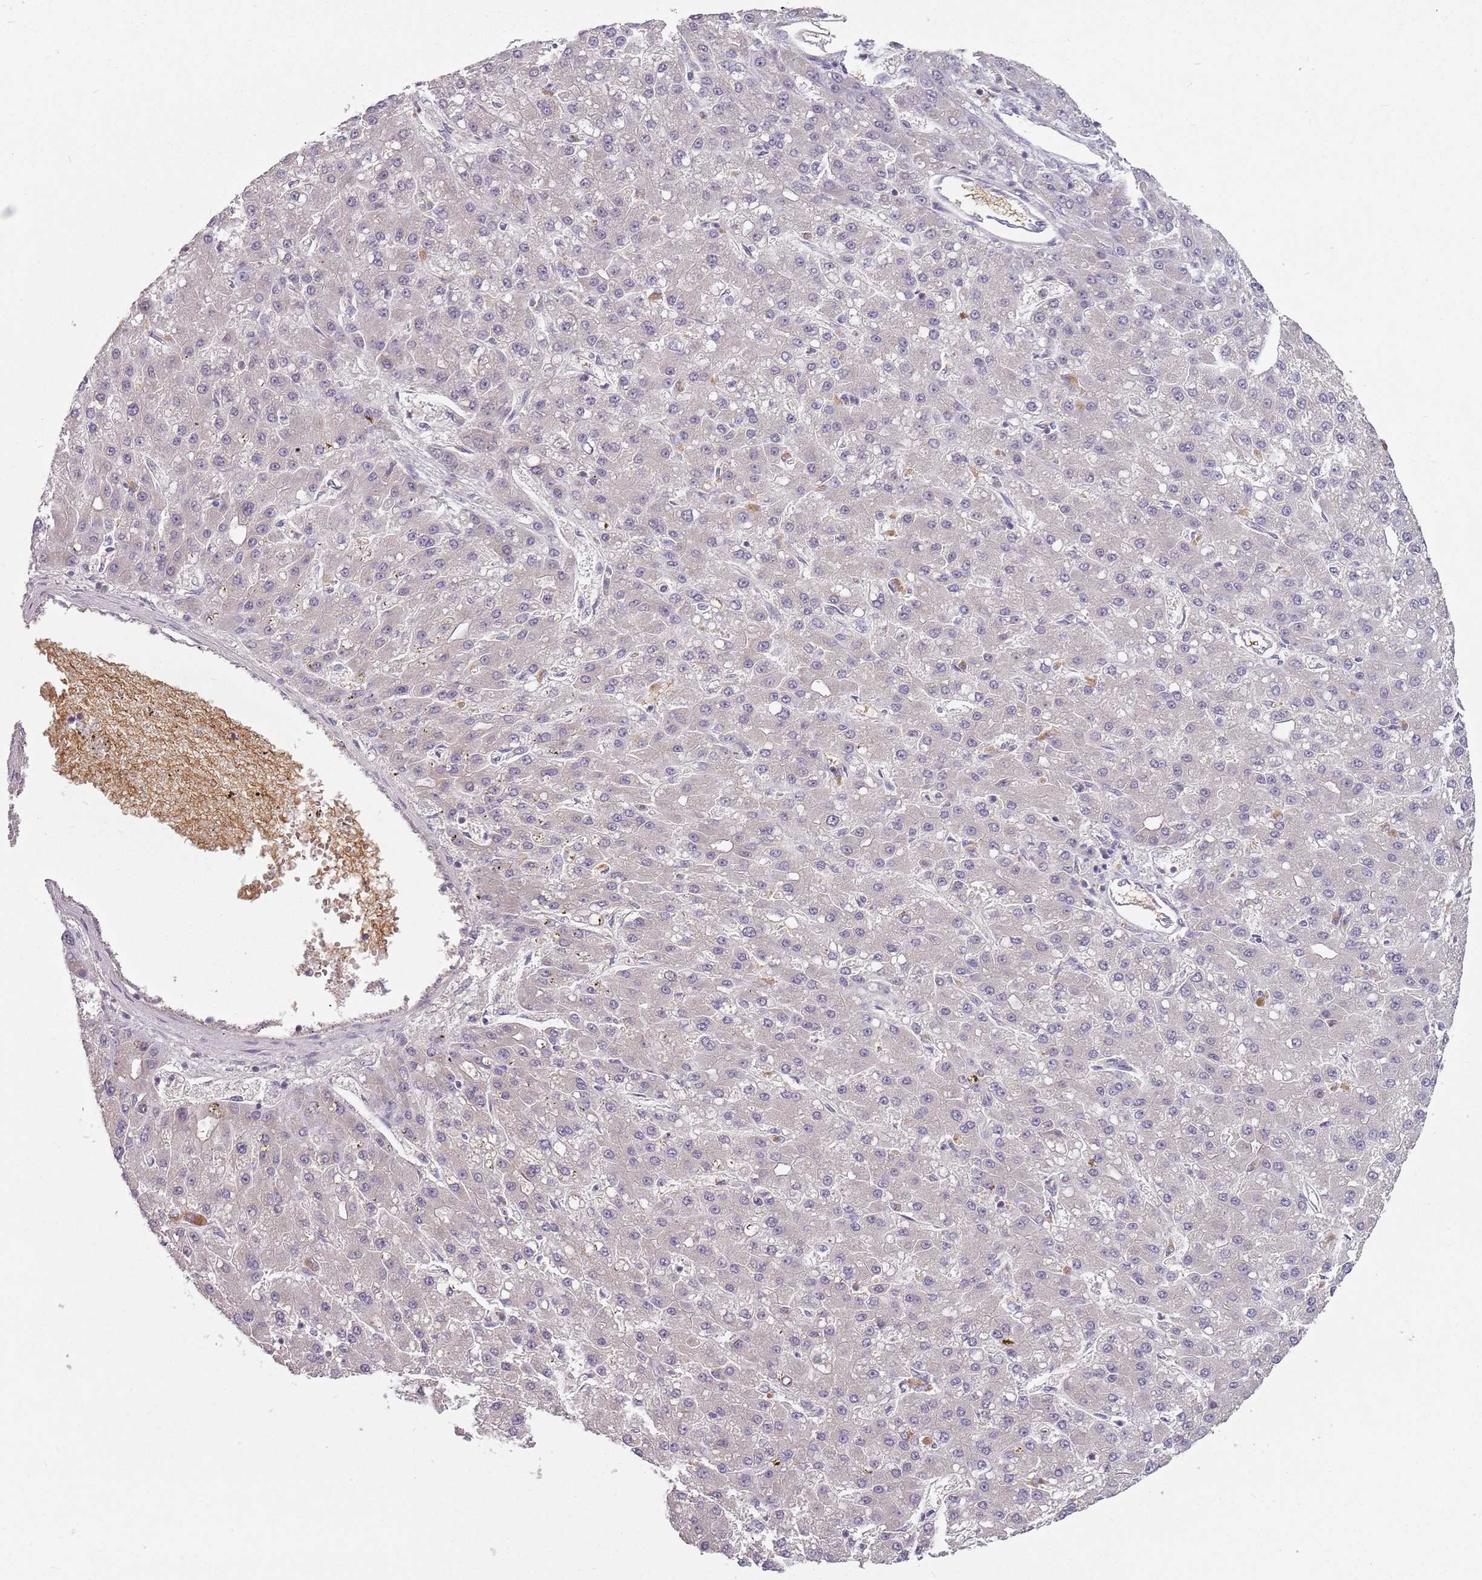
{"staining": {"intensity": "negative", "quantity": "none", "location": "none"}, "tissue": "liver cancer", "cell_type": "Tumor cells", "image_type": "cancer", "snomed": [{"axis": "morphology", "description": "Carcinoma, Hepatocellular, NOS"}, {"axis": "topography", "description": "Liver"}], "caption": "An IHC image of hepatocellular carcinoma (liver) is shown. There is no staining in tumor cells of hepatocellular carcinoma (liver).", "gene": "ASB13", "patient": {"sex": "male", "age": 67}}